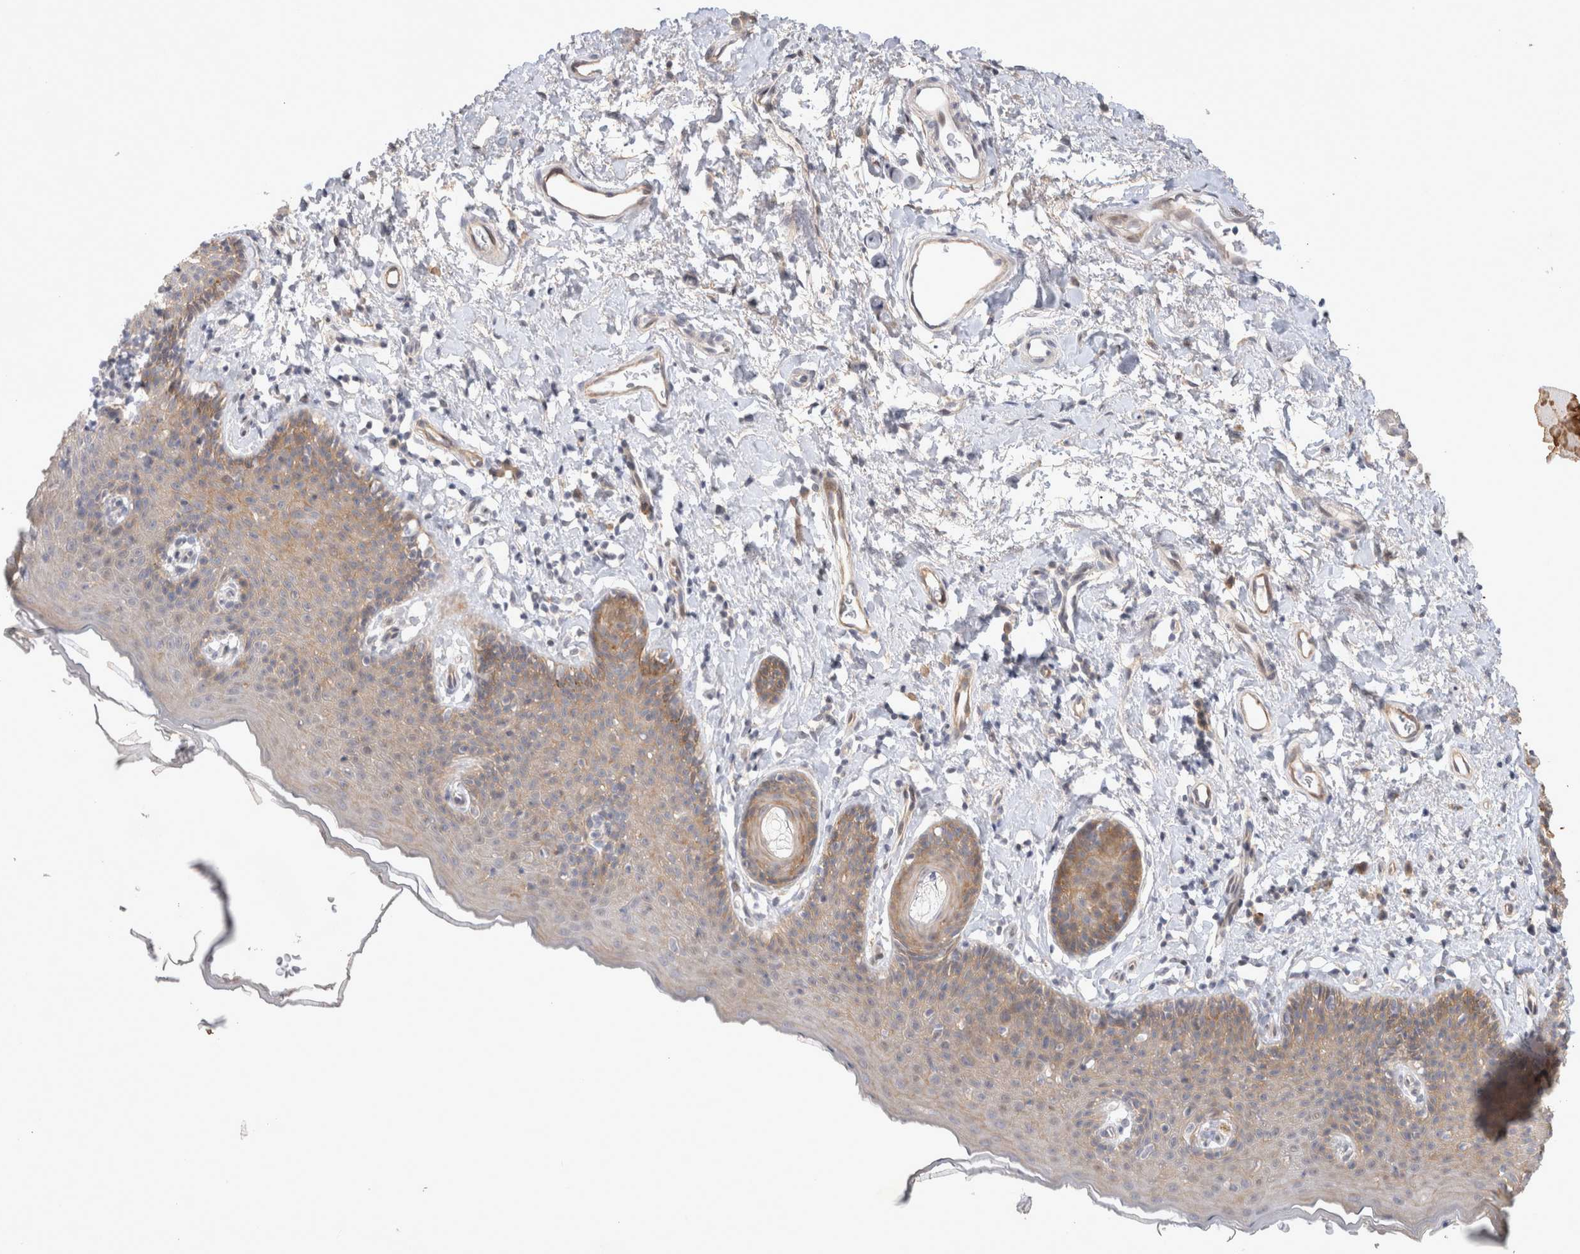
{"staining": {"intensity": "moderate", "quantity": ">75%", "location": "cytoplasmic/membranous"}, "tissue": "skin", "cell_type": "Epidermal cells", "image_type": "normal", "snomed": [{"axis": "morphology", "description": "Normal tissue, NOS"}, {"axis": "topography", "description": "Vulva"}], "caption": "This is an image of immunohistochemistry (IHC) staining of normal skin, which shows moderate expression in the cytoplasmic/membranous of epidermal cells.", "gene": "TCF4", "patient": {"sex": "female", "age": 66}}